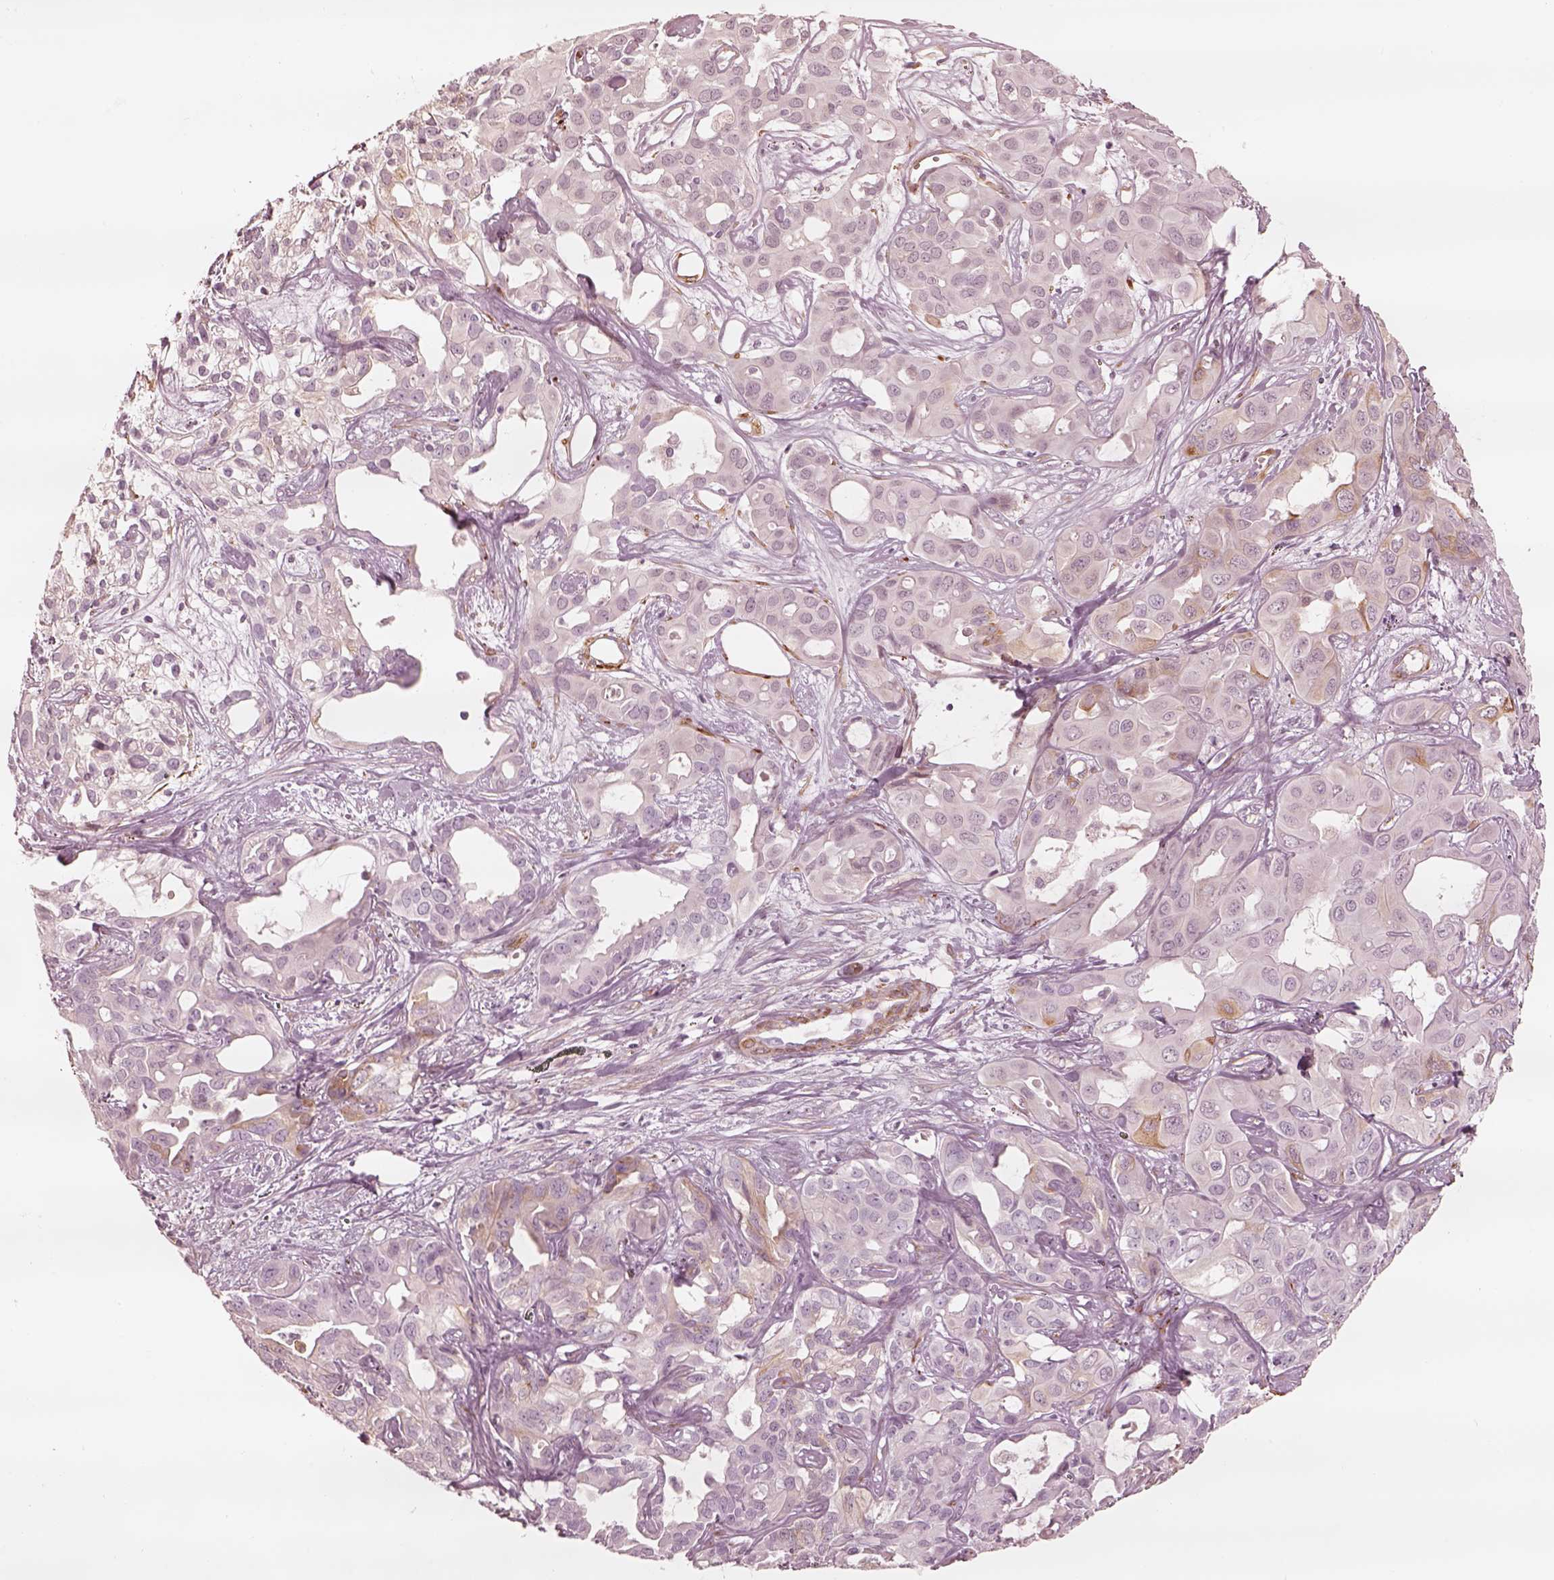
{"staining": {"intensity": "negative", "quantity": "none", "location": "none"}, "tissue": "liver cancer", "cell_type": "Tumor cells", "image_type": "cancer", "snomed": [{"axis": "morphology", "description": "Cholangiocarcinoma"}, {"axis": "topography", "description": "Liver"}], "caption": "High magnification brightfield microscopy of cholangiocarcinoma (liver) stained with DAB (brown) and counterstained with hematoxylin (blue): tumor cells show no significant staining.", "gene": "DNAAF9", "patient": {"sex": "female", "age": 60}}